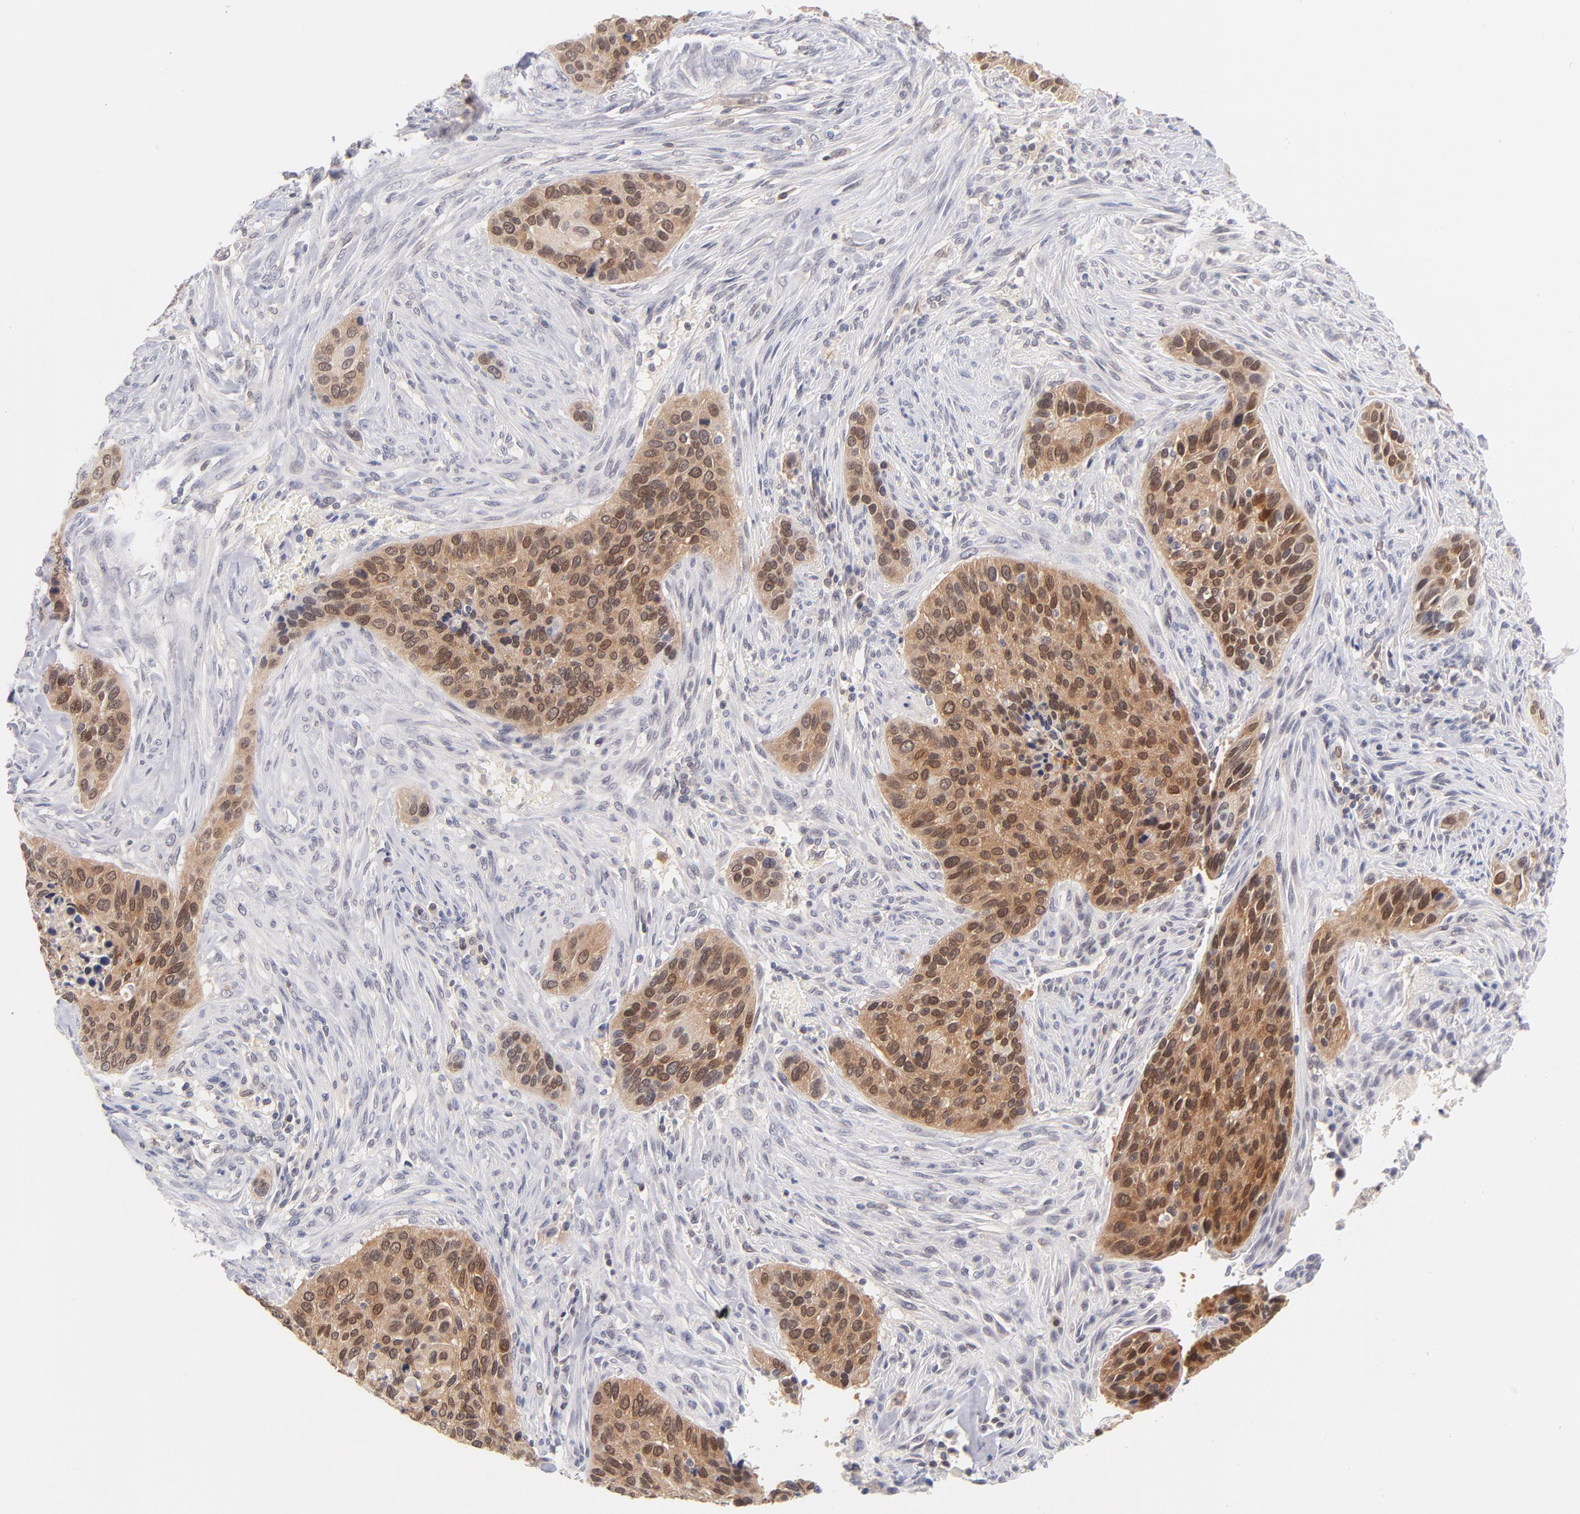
{"staining": {"intensity": "moderate", "quantity": ">75%", "location": "cytoplasmic/membranous,nuclear"}, "tissue": "cervical cancer", "cell_type": "Tumor cells", "image_type": "cancer", "snomed": [{"axis": "morphology", "description": "Adenocarcinoma, NOS"}, {"axis": "topography", "description": "Cervix"}], "caption": "High-magnification brightfield microscopy of cervical adenocarcinoma stained with DAB (3,3'-diaminobenzidine) (brown) and counterstained with hematoxylin (blue). tumor cells exhibit moderate cytoplasmic/membranous and nuclear expression is present in approximately>75% of cells.", "gene": "CASP6", "patient": {"sex": "female", "age": 29}}